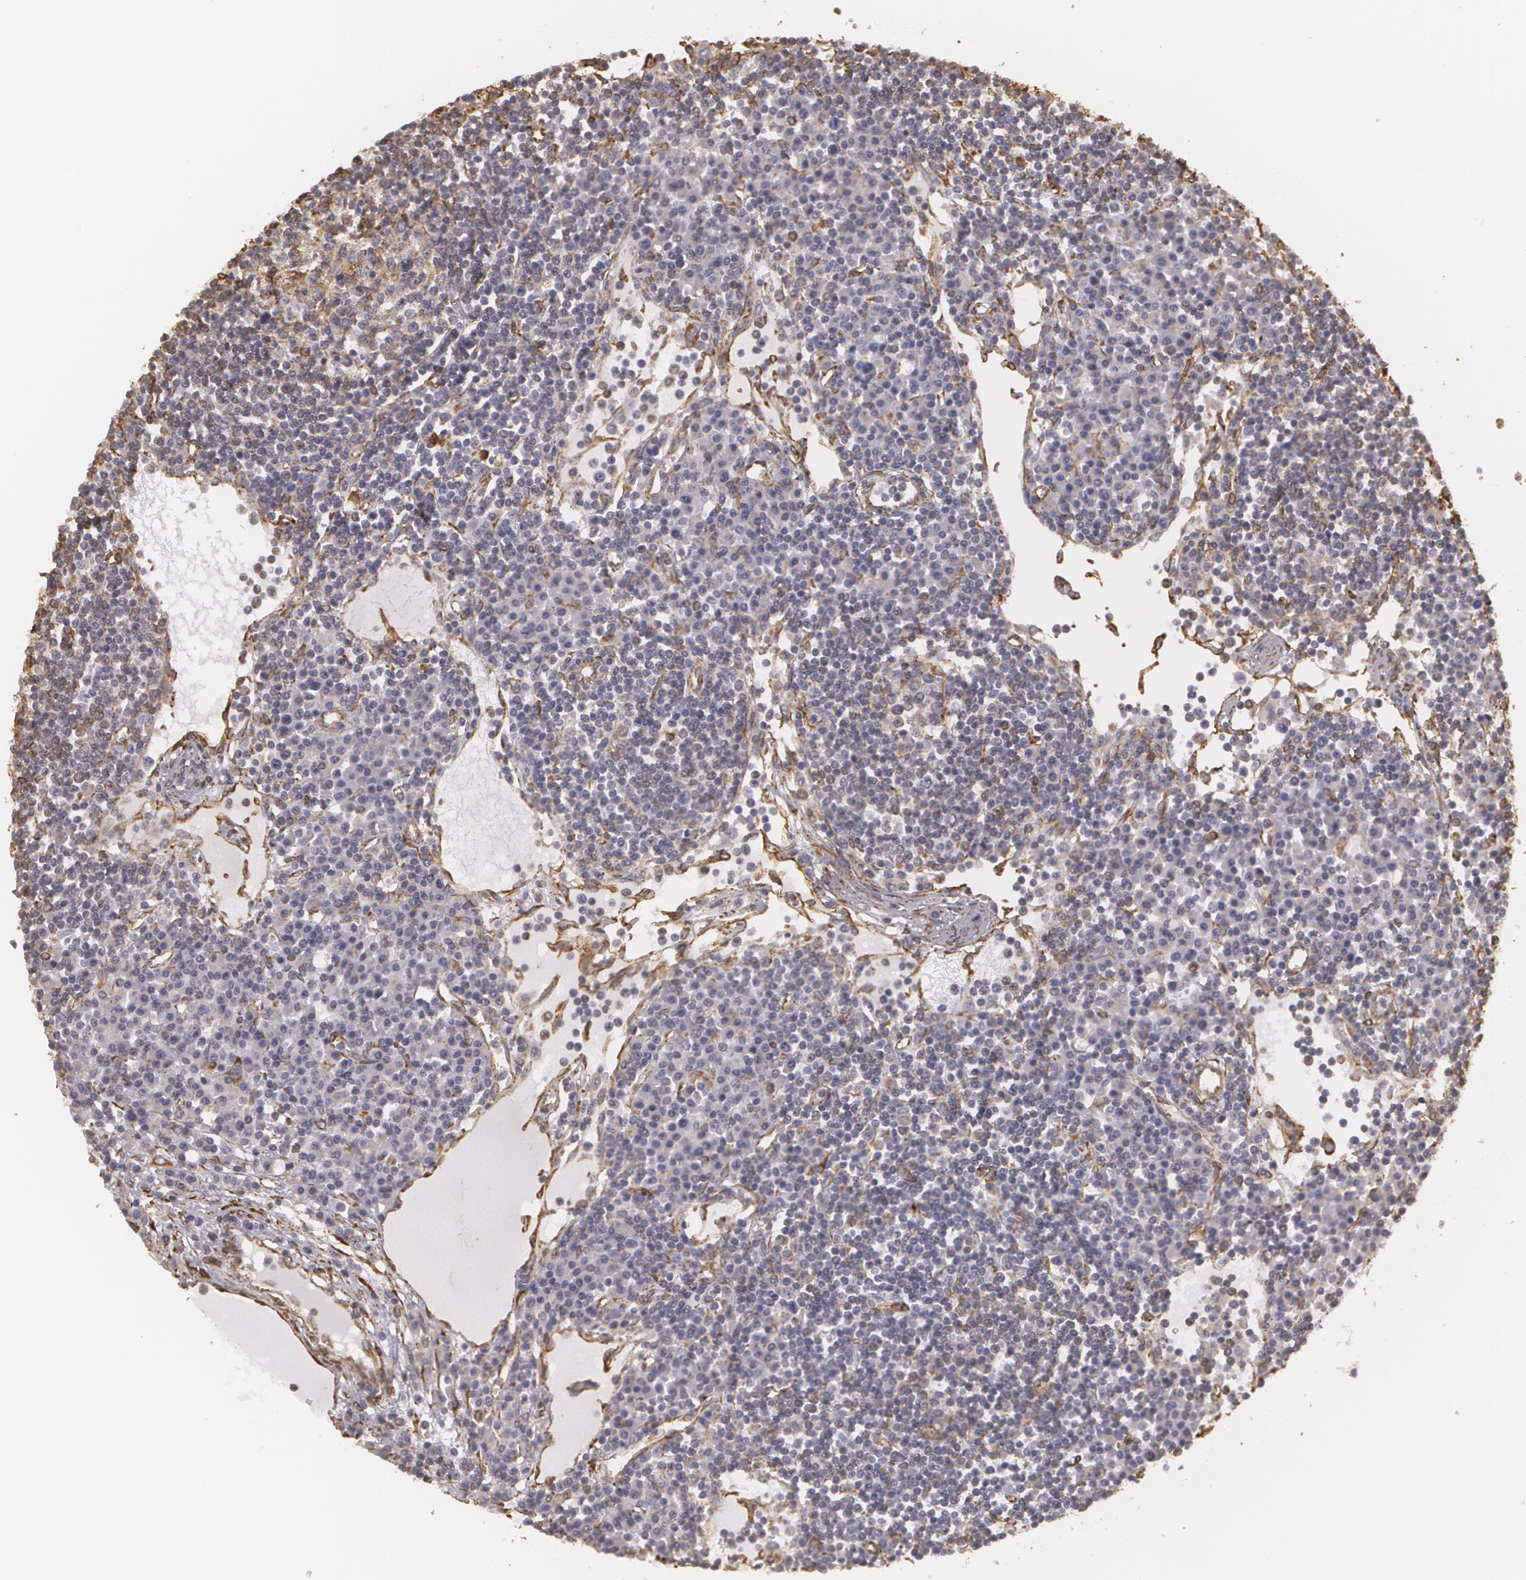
{"staining": {"intensity": "moderate", "quantity": "25%-75%", "location": "cytoplasmic/membranous"}, "tissue": "lymph node", "cell_type": "Germinal center cells", "image_type": "normal", "snomed": [{"axis": "morphology", "description": "Normal tissue, NOS"}, {"axis": "topography", "description": "Lymph node"}], "caption": "Immunohistochemical staining of benign human lymph node reveals moderate cytoplasmic/membranous protein positivity in approximately 25%-75% of germinal center cells.", "gene": "CYB5R3", "patient": {"sex": "female", "age": 62}}